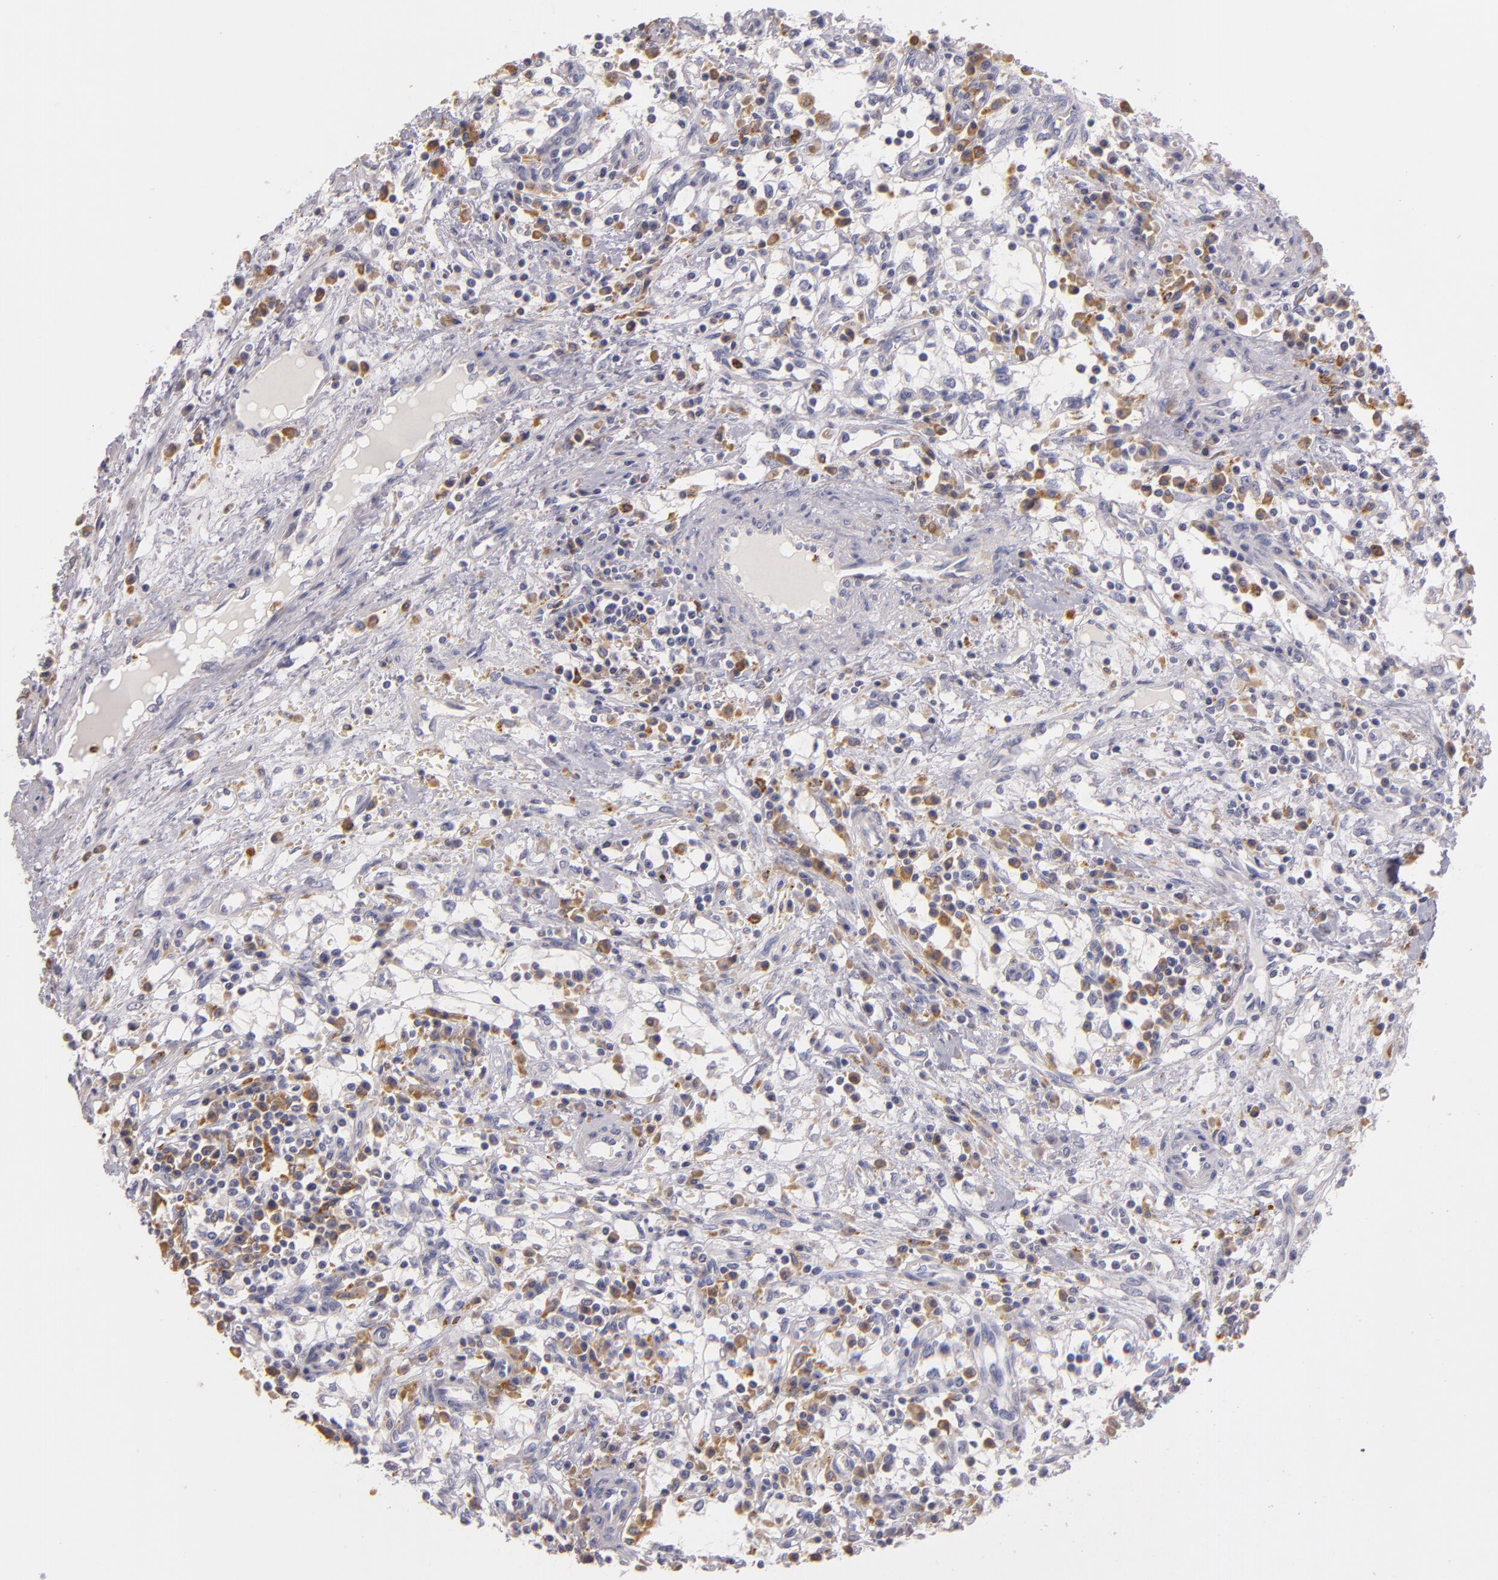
{"staining": {"intensity": "negative", "quantity": "none", "location": "none"}, "tissue": "renal cancer", "cell_type": "Tumor cells", "image_type": "cancer", "snomed": [{"axis": "morphology", "description": "Adenocarcinoma, NOS"}, {"axis": "topography", "description": "Kidney"}], "caption": "IHC of human renal cancer shows no expression in tumor cells. The staining is performed using DAB brown chromogen with nuclei counter-stained in using hematoxylin.", "gene": "TLR8", "patient": {"sex": "male", "age": 82}}